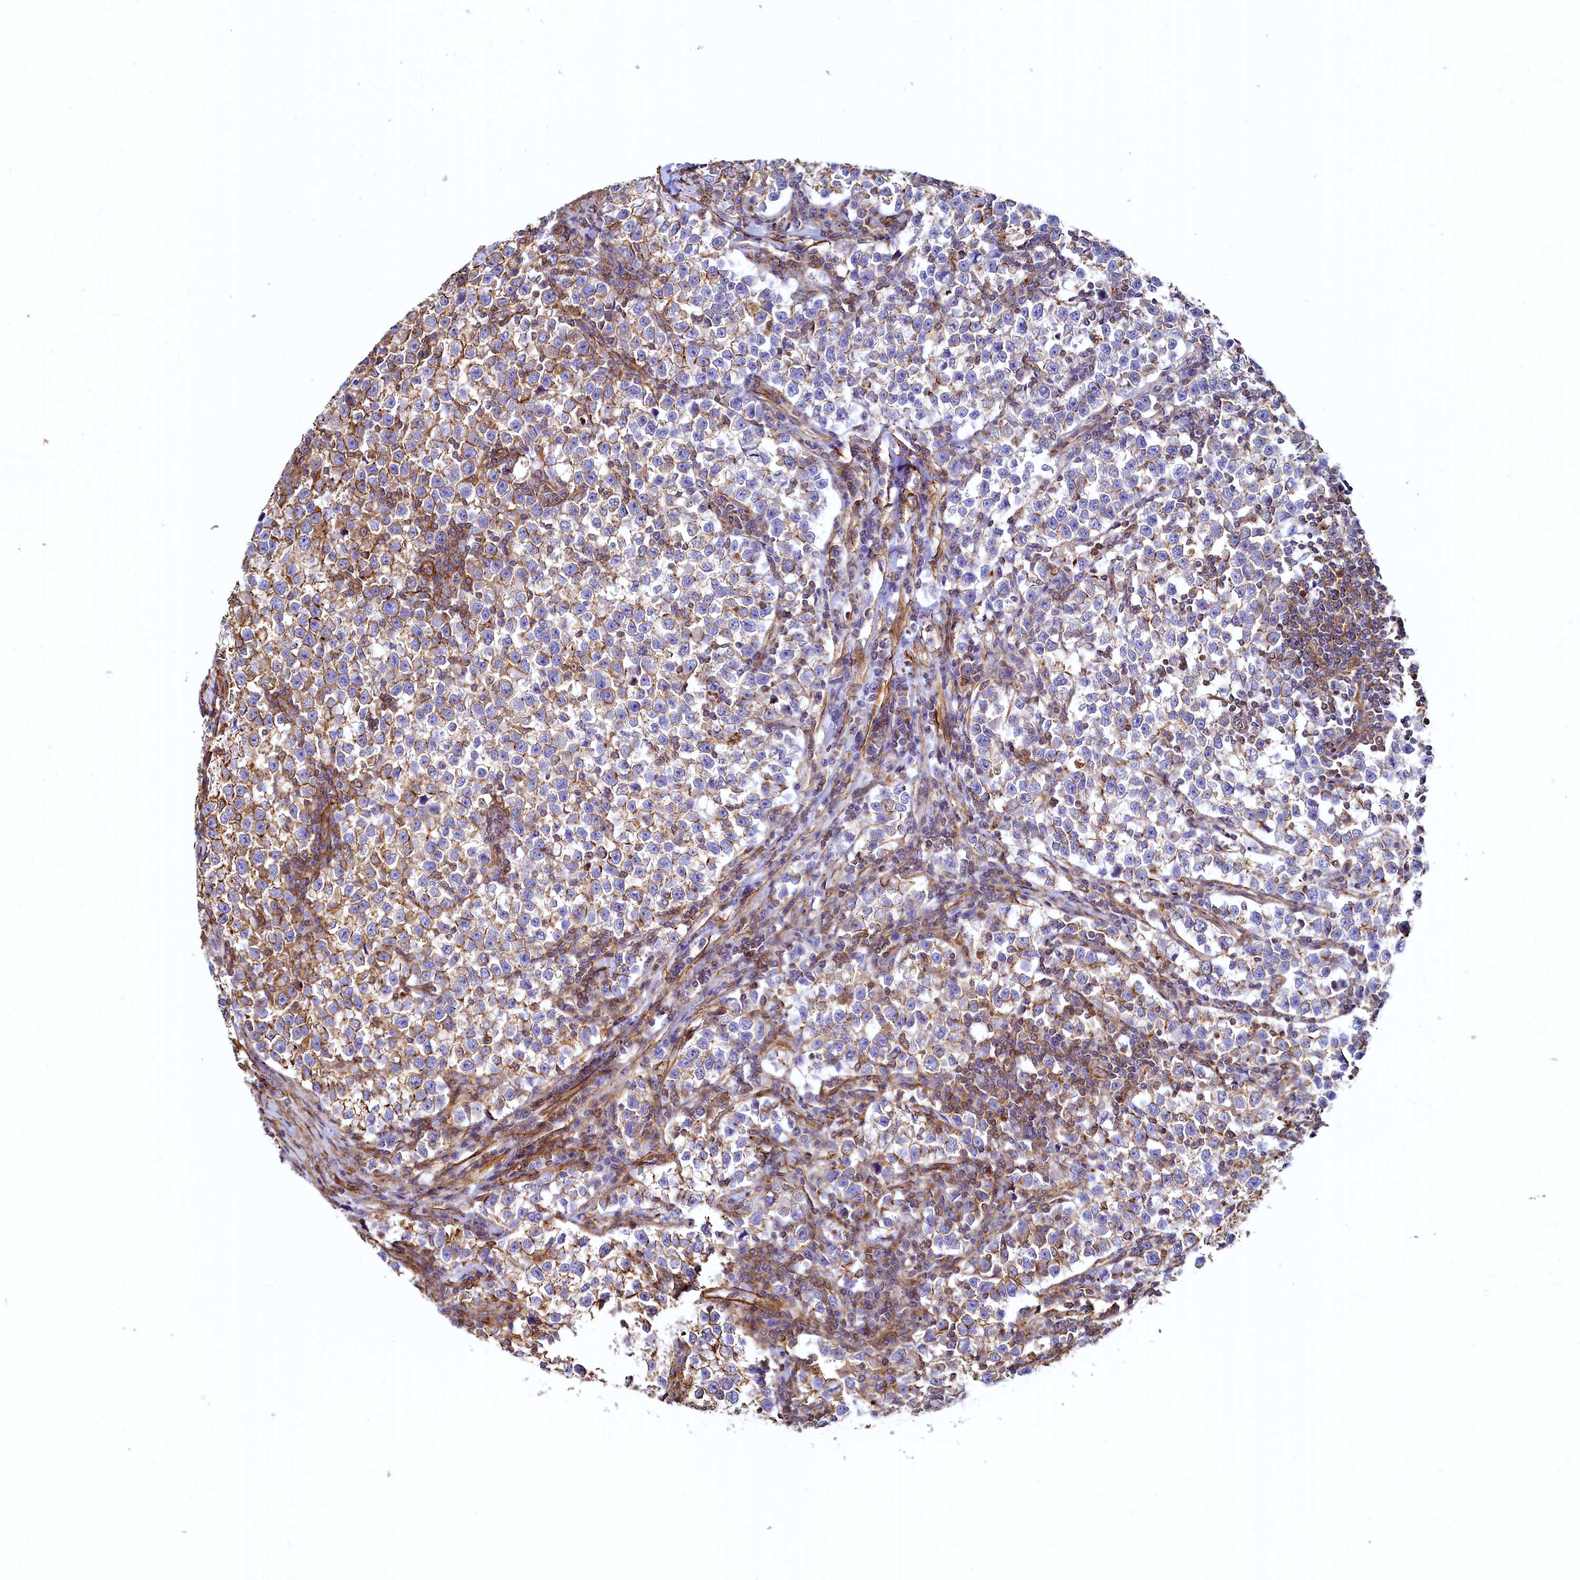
{"staining": {"intensity": "moderate", "quantity": ">75%", "location": "cytoplasmic/membranous"}, "tissue": "testis cancer", "cell_type": "Tumor cells", "image_type": "cancer", "snomed": [{"axis": "morphology", "description": "Normal tissue, NOS"}, {"axis": "morphology", "description": "Seminoma, NOS"}, {"axis": "topography", "description": "Testis"}], "caption": "This micrograph shows testis seminoma stained with immunohistochemistry to label a protein in brown. The cytoplasmic/membranous of tumor cells show moderate positivity for the protein. Nuclei are counter-stained blue.", "gene": "THBS1", "patient": {"sex": "male", "age": 43}}